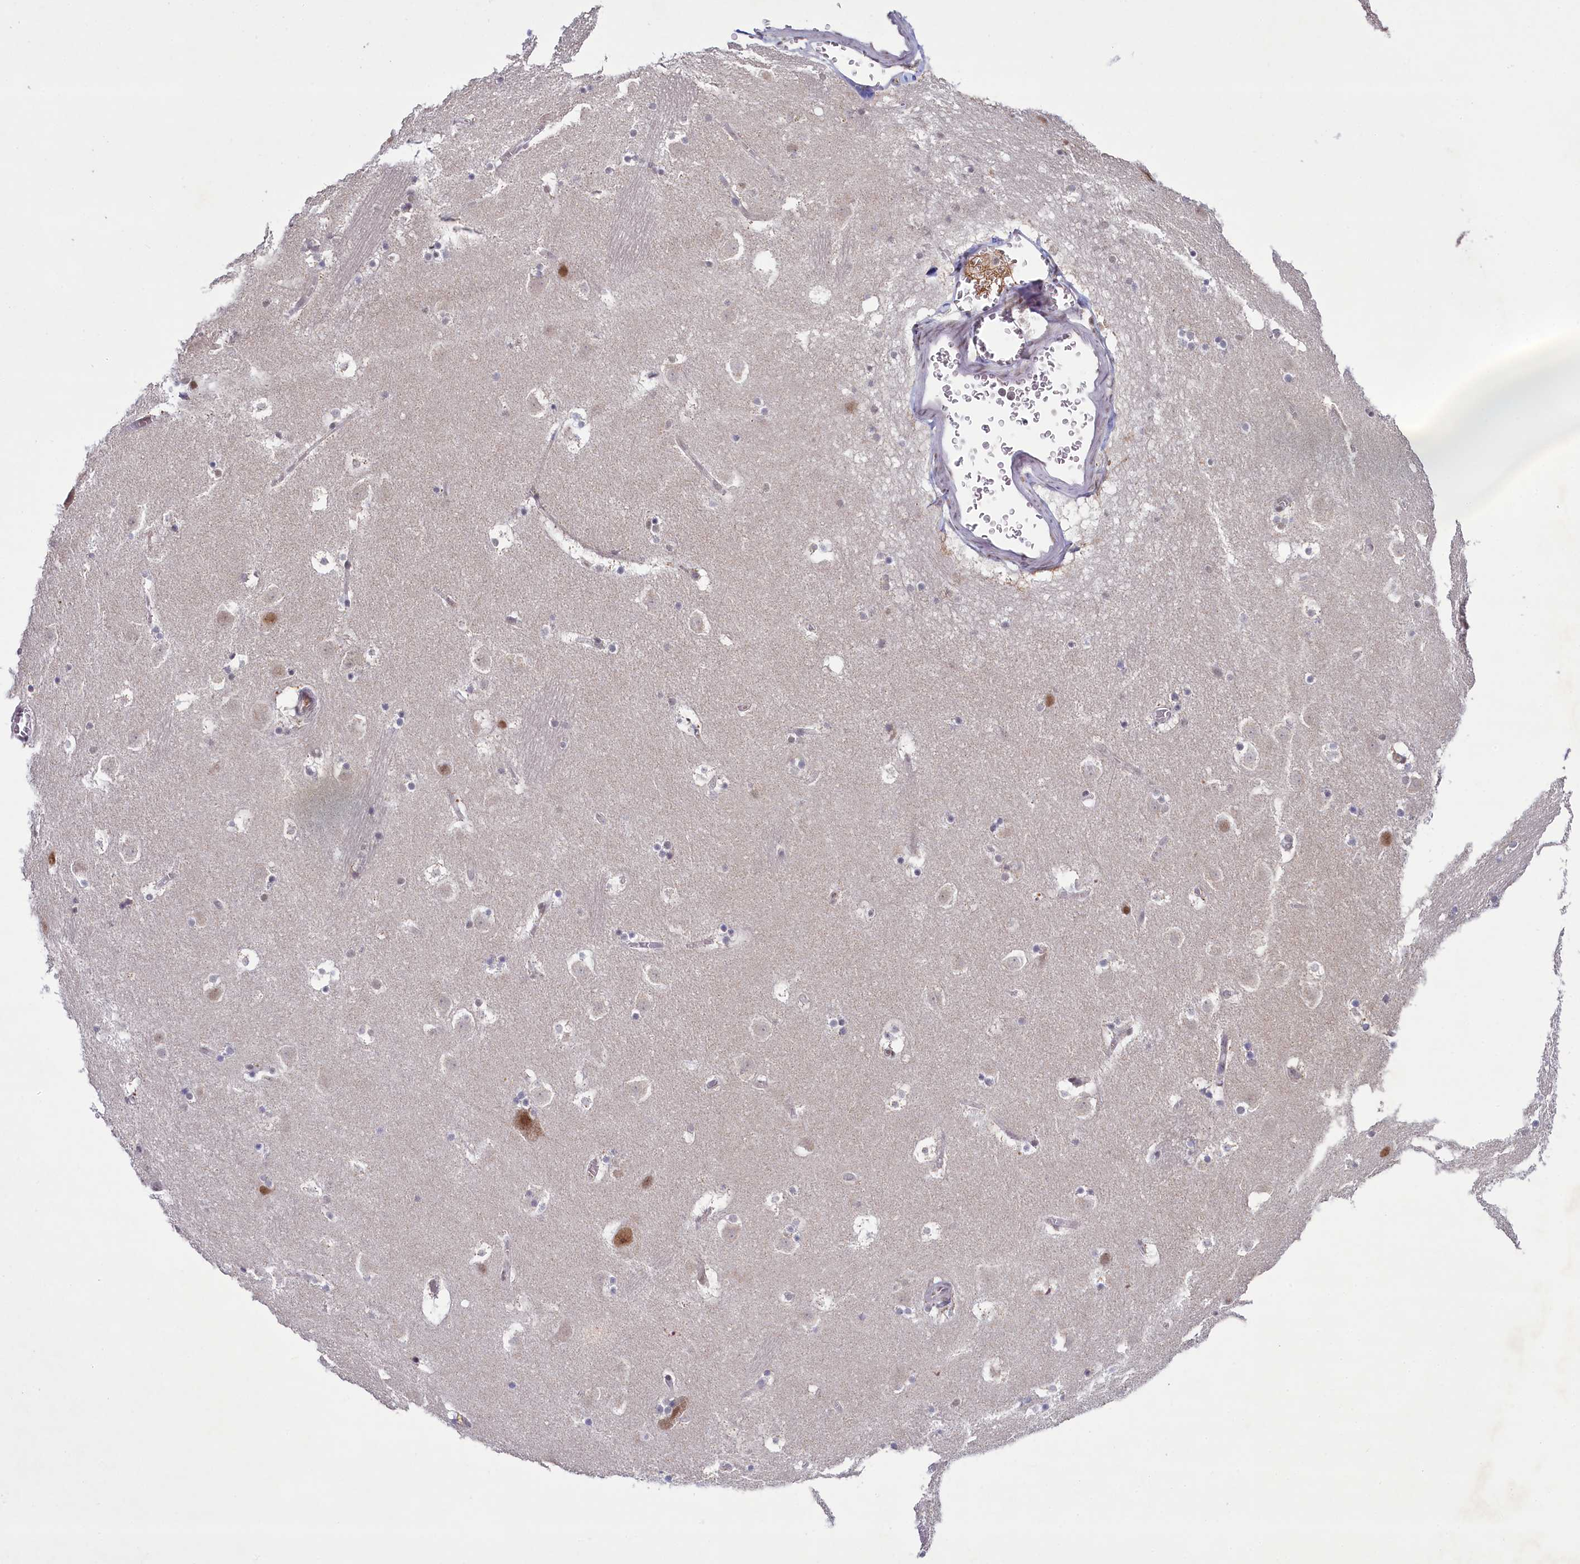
{"staining": {"intensity": "negative", "quantity": "none", "location": "none"}, "tissue": "caudate", "cell_type": "Glial cells", "image_type": "normal", "snomed": [{"axis": "morphology", "description": "Normal tissue, NOS"}, {"axis": "topography", "description": "Lateral ventricle wall"}], "caption": "Immunohistochemical staining of normal caudate displays no significant staining in glial cells.", "gene": "PPHLN1", "patient": {"sex": "male", "age": 45}}